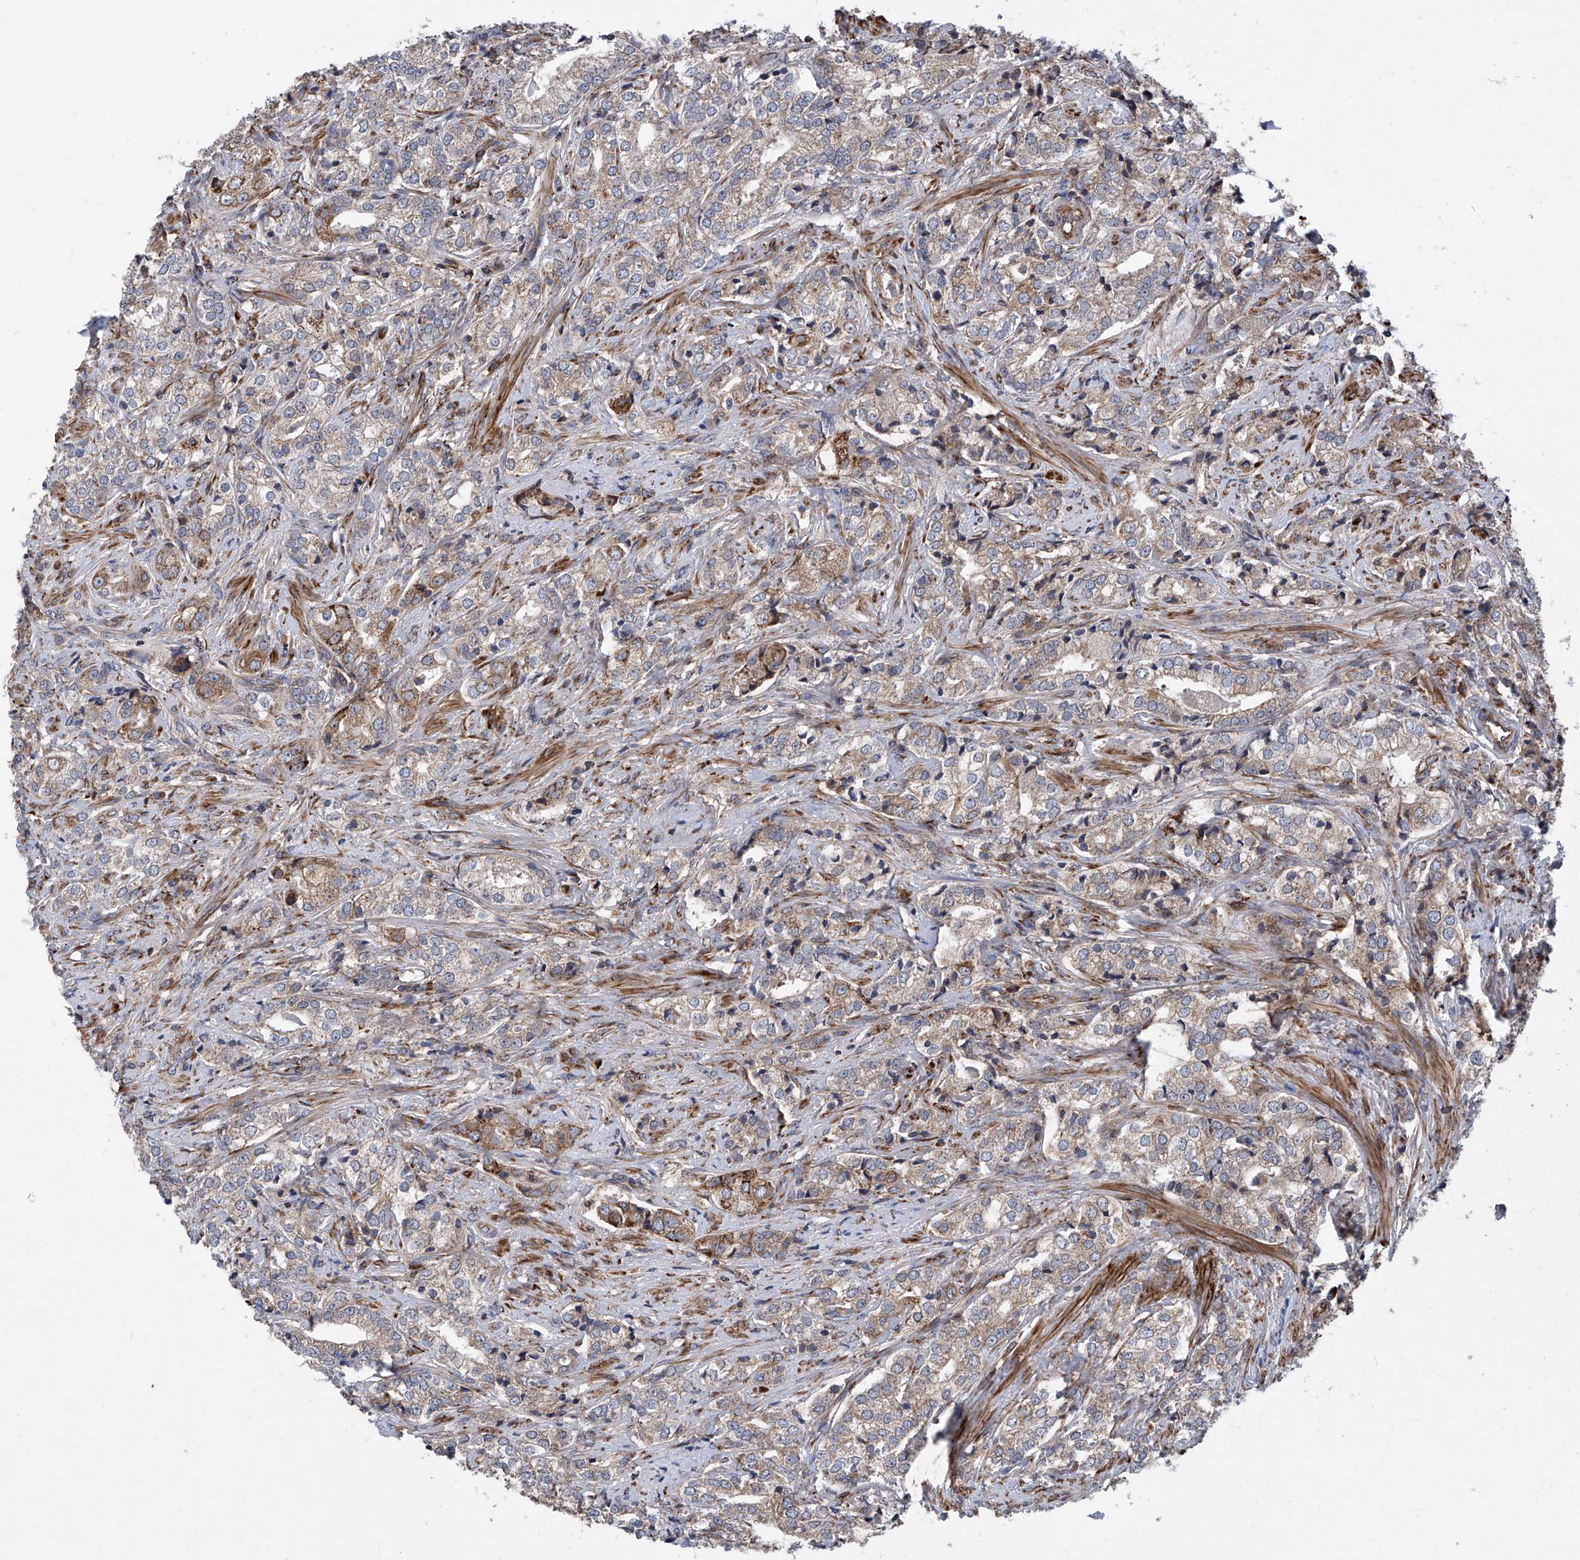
{"staining": {"intensity": "moderate", "quantity": "25%-75%", "location": "cytoplasmic/membranous"}, "tissue": "prostate cancer", "cell_type": "Tumor cells", "image_type": "cancer", "snomed": [{"axis": "morphology", "description": "Adenocarcinoma, High grade"}, {"axis": "topography", "description": "Prostate"}], "caption": "Protein expression analysis of human high-grade adenocarcinoma (prostate) reveals moderate cytoplasmic/membranous staining in about 25%-75% of tumor cells.", "gene": "ASCC3", "patient": {"sex": "male", "age": 69}}